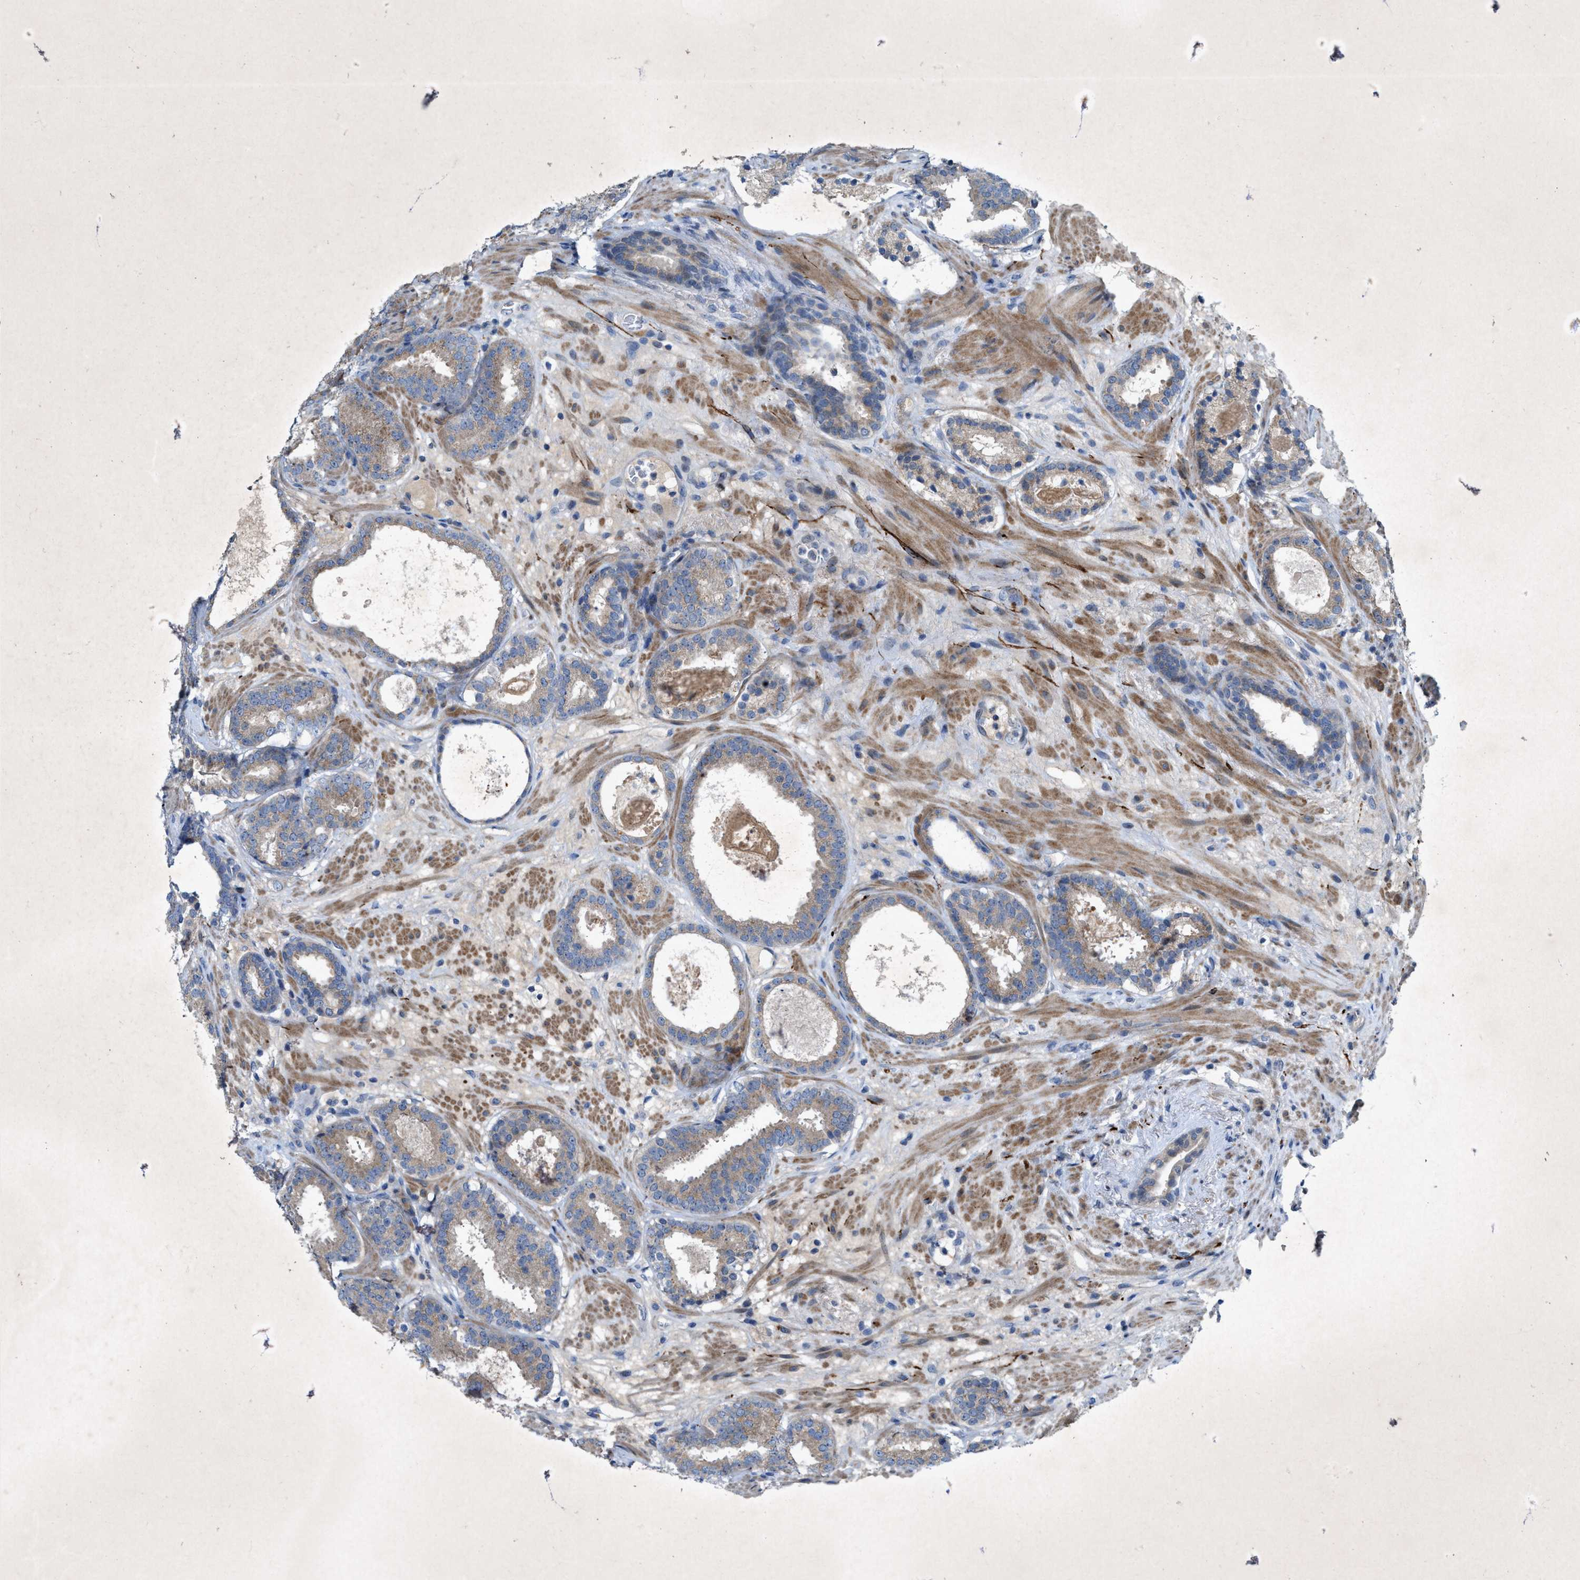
{"staining": {"intensity": "weak", "quantity": "25%-75%", "location": "cytoplasmic/membranous"}, "tissue": "prostate cancer", "cell_type": "Tumor cells", "image_type": "cancer", "snomed": [{"axis": "morphology", "description": "Adenocarcinoma, Low grade"}, {"axis": "topography", "description": "Prostate"}], "caption": "Weak cytoplasmic/membranous protein positivity is seen in approximately 25%-75% of tumor cells in prostate cancer (low-grade adenocarcinoma).", "gene": "URGCP", "patient": {"sex": "male", "age": 69}}